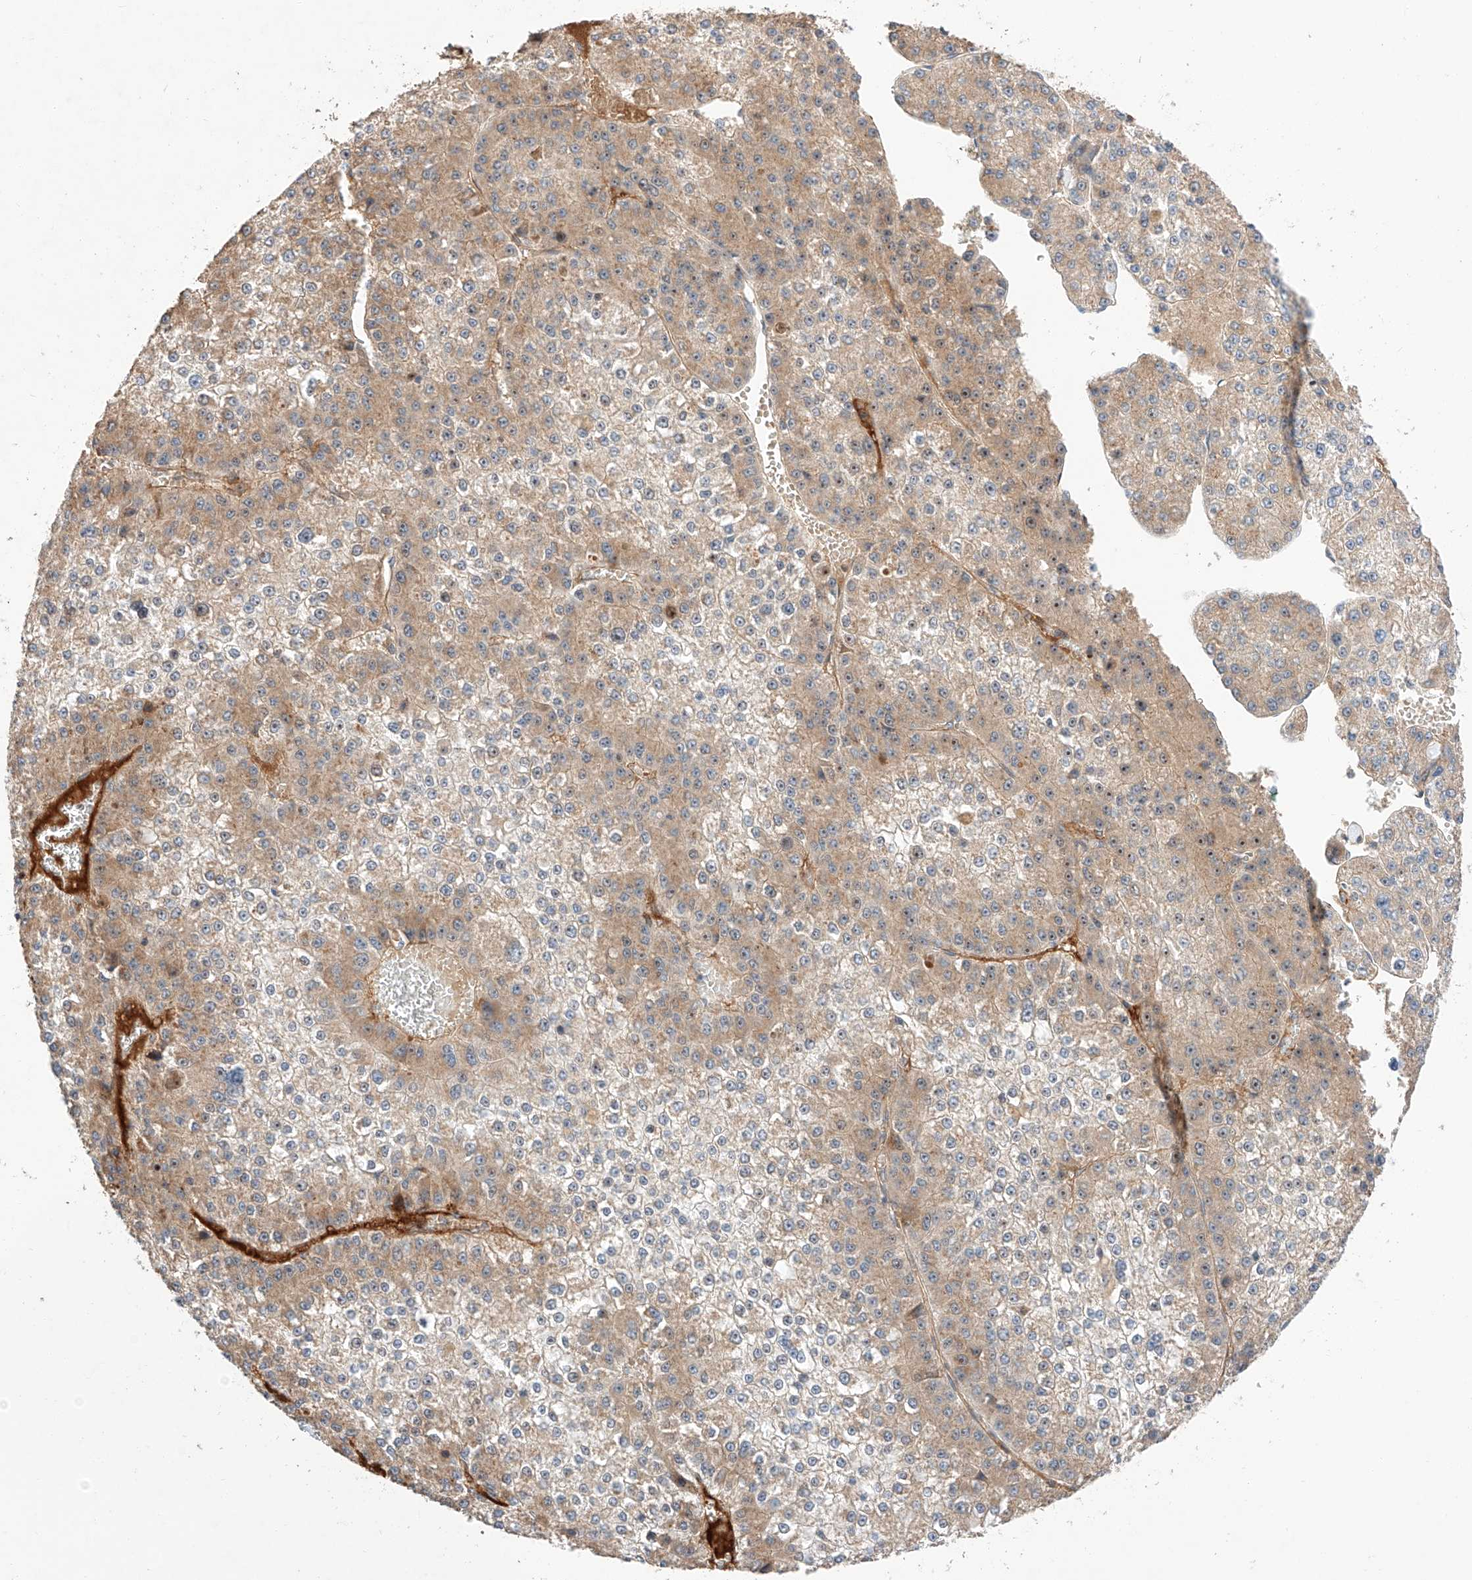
{"staining": {"intensity": "weak", "quantity": ">75%", "location": "cytoplasmic/membranous"}, "tissue": "liver cancer", "cell_type": "Tumor cells", "image_type": "cancer", "snomed": [{"axis": "morphology", "description": "Carcinoma, Hepatocellular, NOS"}, {"axis": "topography", "description": "Liver"}], "caption": "A micrograph of human liver cancer (hepatocellular carcinoma) stained for a protein exhibits weak cytoplasmic/membranous brown staining in tumor cells.", "gene": "RAB23", "patient": {"sex": "female", "age": 73}}